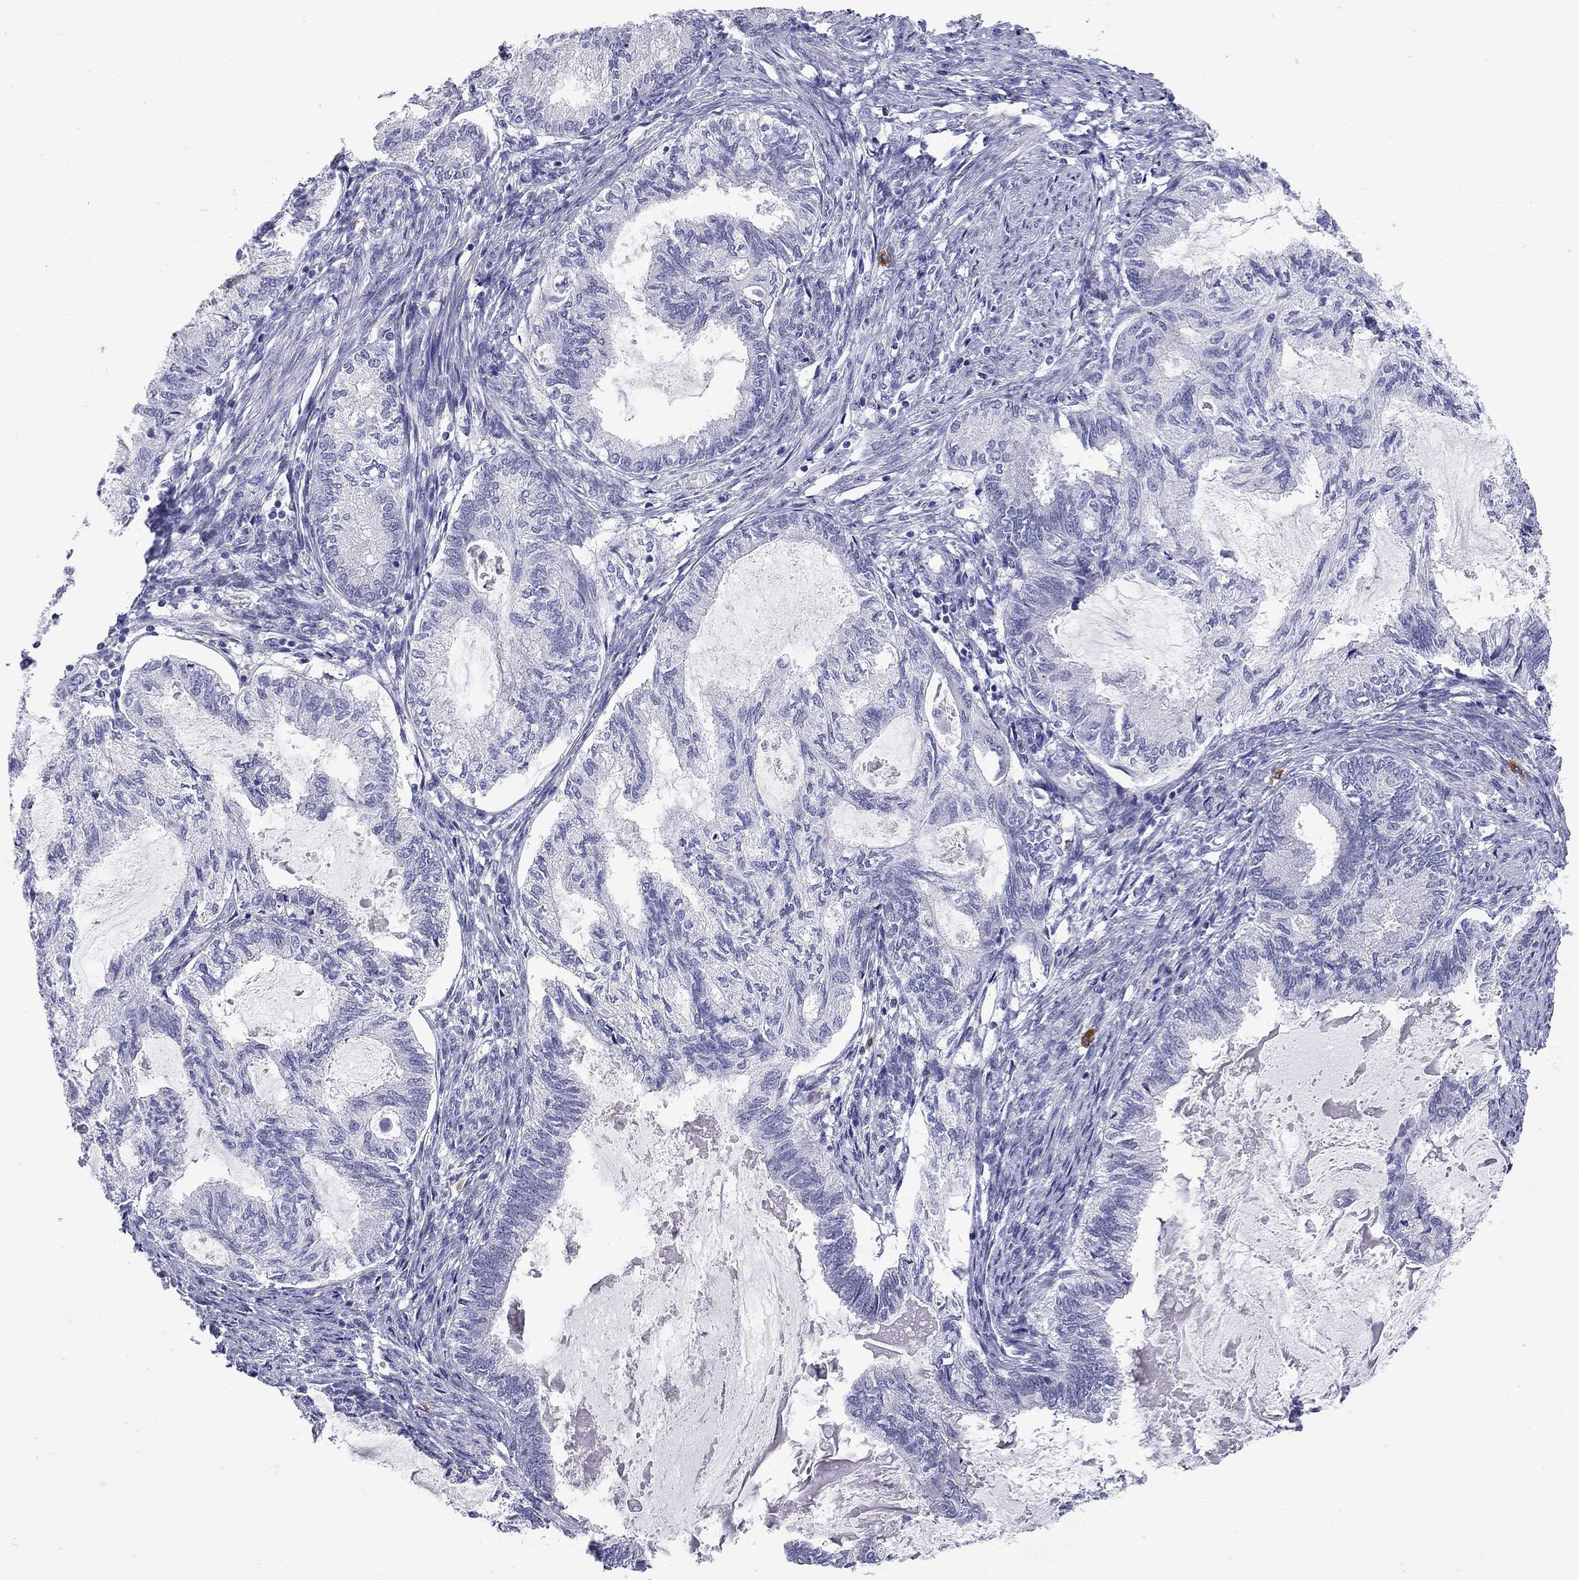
{"staining": {"intensity": "negative", "quantity": "none", "location": "none"}, "tissue": "endometrial cancer", "cell_type": "Tumor cells", "image_type": "cancer", "snomed": [{"axis": "morphology", "description": "Adenocarcinoma, NOS"}, {"axis": "topography", "description": "Endometrium"}], "caption": "Tumor cells show no significant expression in adenocarcinoma (endometrial).", "gene": "C8orf88", "patient": {"sex": "female", "age": 86}}